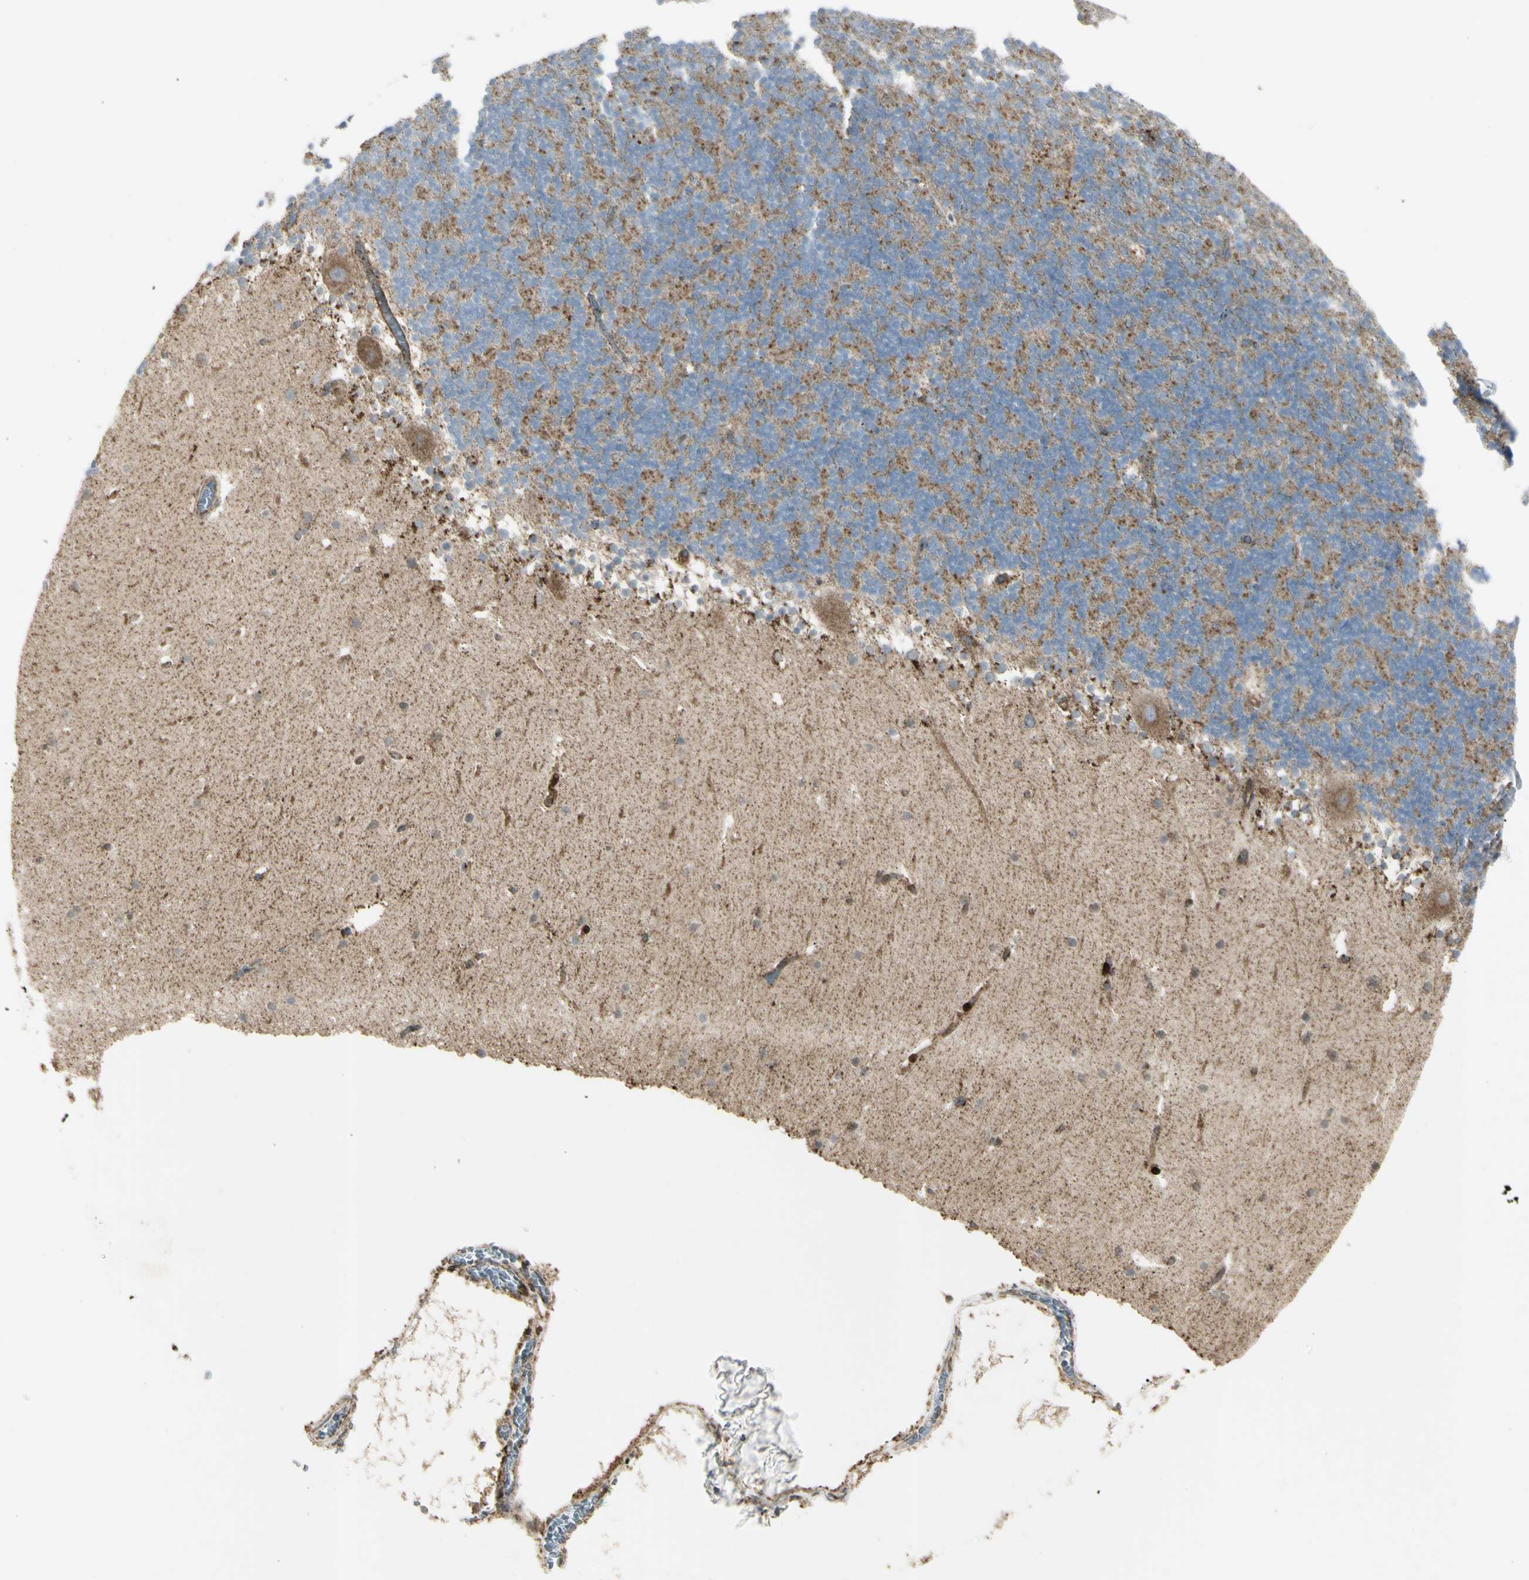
{"staining": {"intensity": "negative", "quantity": "none", "location": "none"}, "tissue": "cerebellum", "cell_type": "Cells in granular layer", "image_type": "normal", "snomed": [{"axis": "morphology", "description": "Normal tissue, NOS"}, {"axis": "topography", "description": "Cerebellum"}], "caption": "The IHC photomicrograph has no significant expression in cells in granular layer of cerebellum. (Stains: DAB (3,3'-diaminobenzidine) immunohistochemistry with hematoxylin counter stain, Microscopy: brightfield microscopy at high magnification).", "gene": "CYB5R1", "patient": {"sex": "male", "age": 45}}